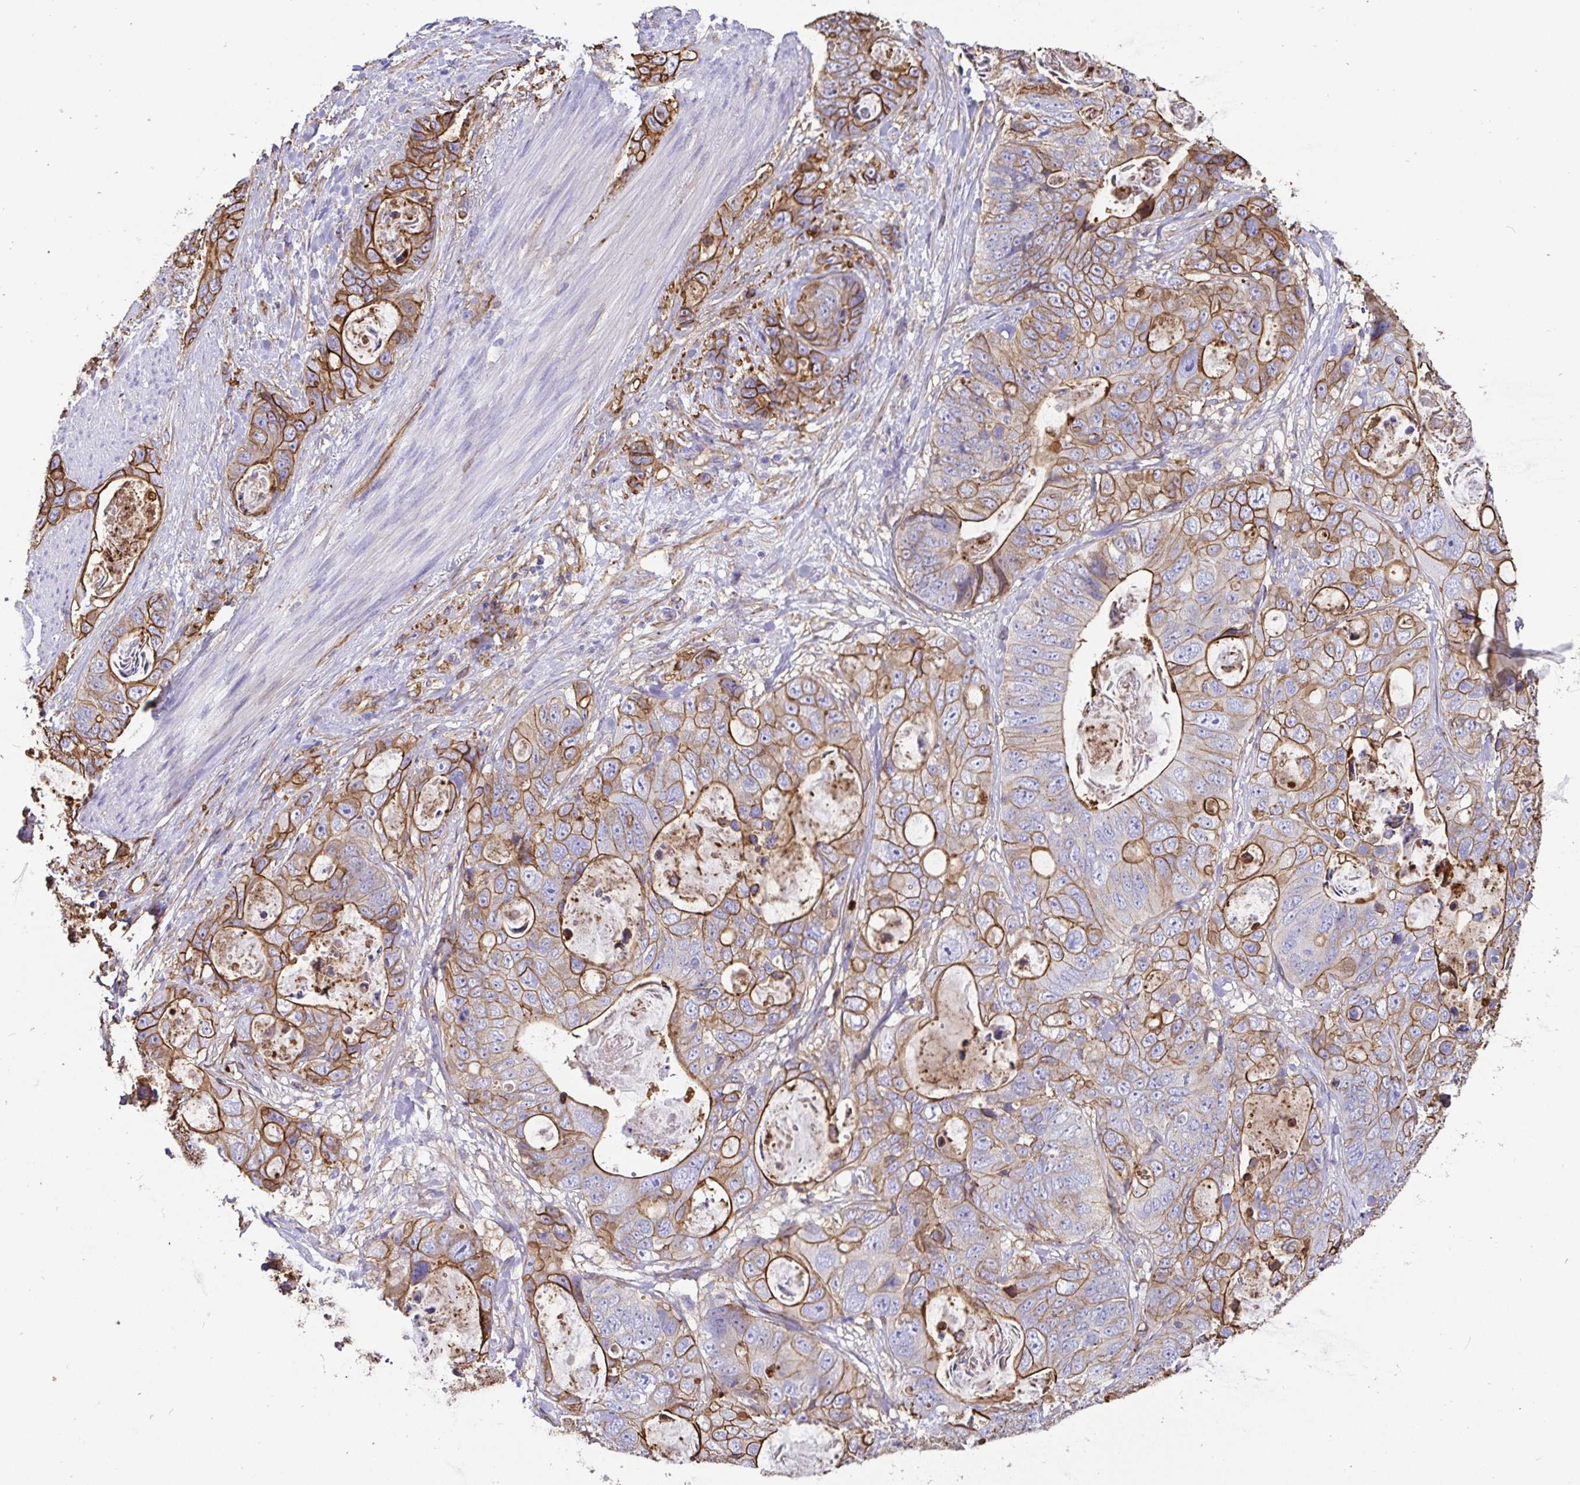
{"staining": {"intensity": "moderate", "quantity": ">75%", "location": "cytoplasmic/membranous"}, "tissue": "stomach cancer", "cell_type": "Tumor cells", "image_type": "cancer", "snomed": [{"axis": "morphology", "description": "Normal tissue, NOS"}, {"axis": "morphology", "description": "Adenocarcinoma, NOS"}, {"axis": "topography", "description": "Stomach"}], "caption": "A brown stain shows moderate cytoplasmic/membranous expression of a protein in stomach cancer tumor cells.", "gene": "ANXA2", "patient": {"sex": "female", "age": 89}}